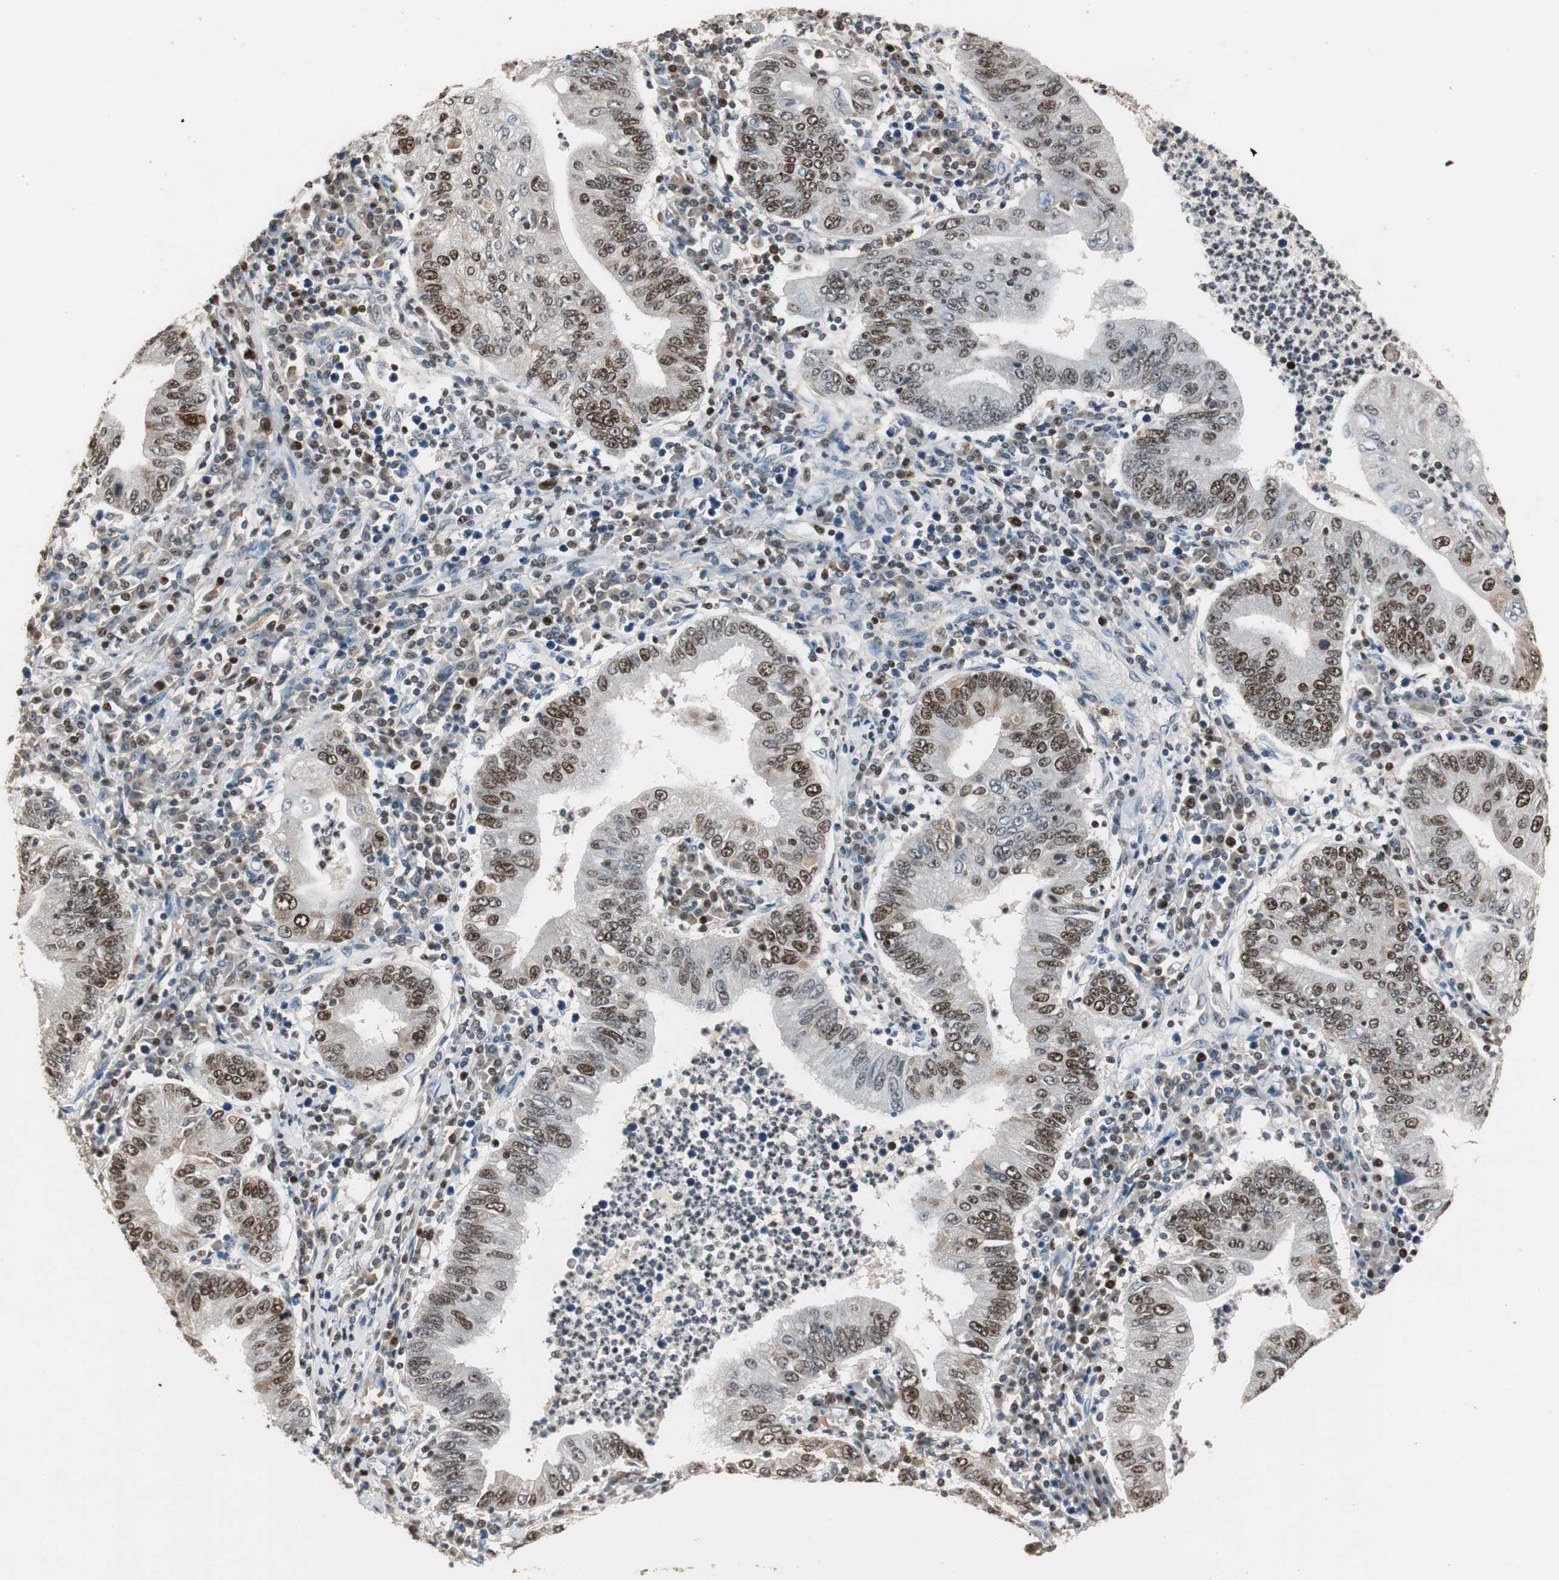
{"staining": {"intensity": "moderate", "quantity": "25%-75%", "location": "nuclear"}, "tissue": "stomach cancer", "cell_type": "Tumor cells", "image_type": "cancer", "snomed": [{"axis": "morphology", "description": "Normal tissue, NOS"}, {"axis": "morphology", "description": "Adenocarcinoma, NOS"}, {"axis": "topography", "description": "Esophagus"}, {"axis": "topography", "description": "Stomach, upper"}, {"axis": "topography", "description": "Peripheral nerve tissue"}], "caption": "Immunohistochemical staining of human stomach cancer (adenocarcinoma) displays medium levels of moderate nuclear protein positivity in about 25%-75% of tumor cells. (DAB IHC with brightfield microscopy, high magnification).", "gene": "FEN1", "patient": {"sex": "male", "age": 62}}